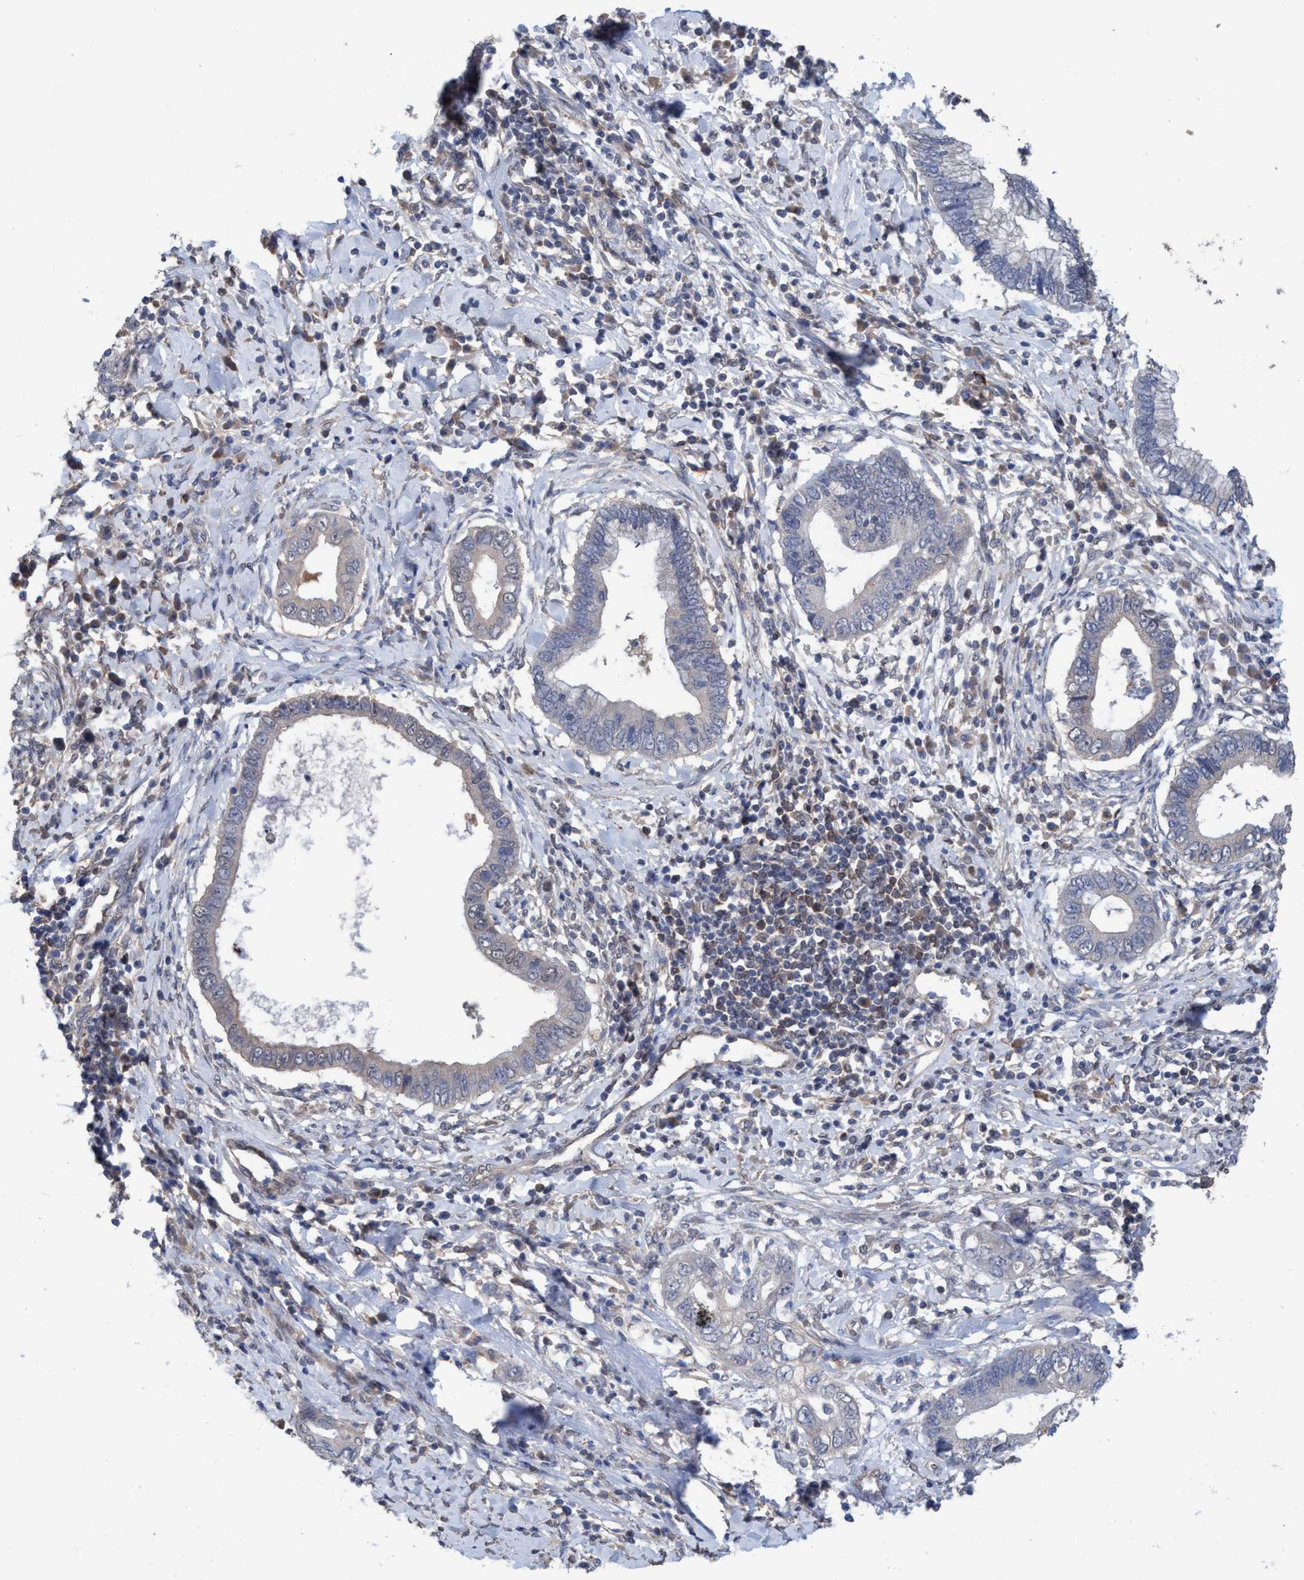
{"staining": {"intensity": "negative", "quantity": "none", "location": "none"}, "tissue": "cervical cancer", "cell_type": "Tumor cells", "image_type": "cancer", "snomed": [{"axis": "morphology", "description": "Adenocarcinoma, NOS"}, {"axis": "topography", "description": "Cervix"}], "caption": "A micrograph of cervical cancer (adenocarcinoma) stained for a protein demonstrates no brown staining in tumor cells.", "gene": "GLOD4", "patient": {"sex": "female", "age": 44}}